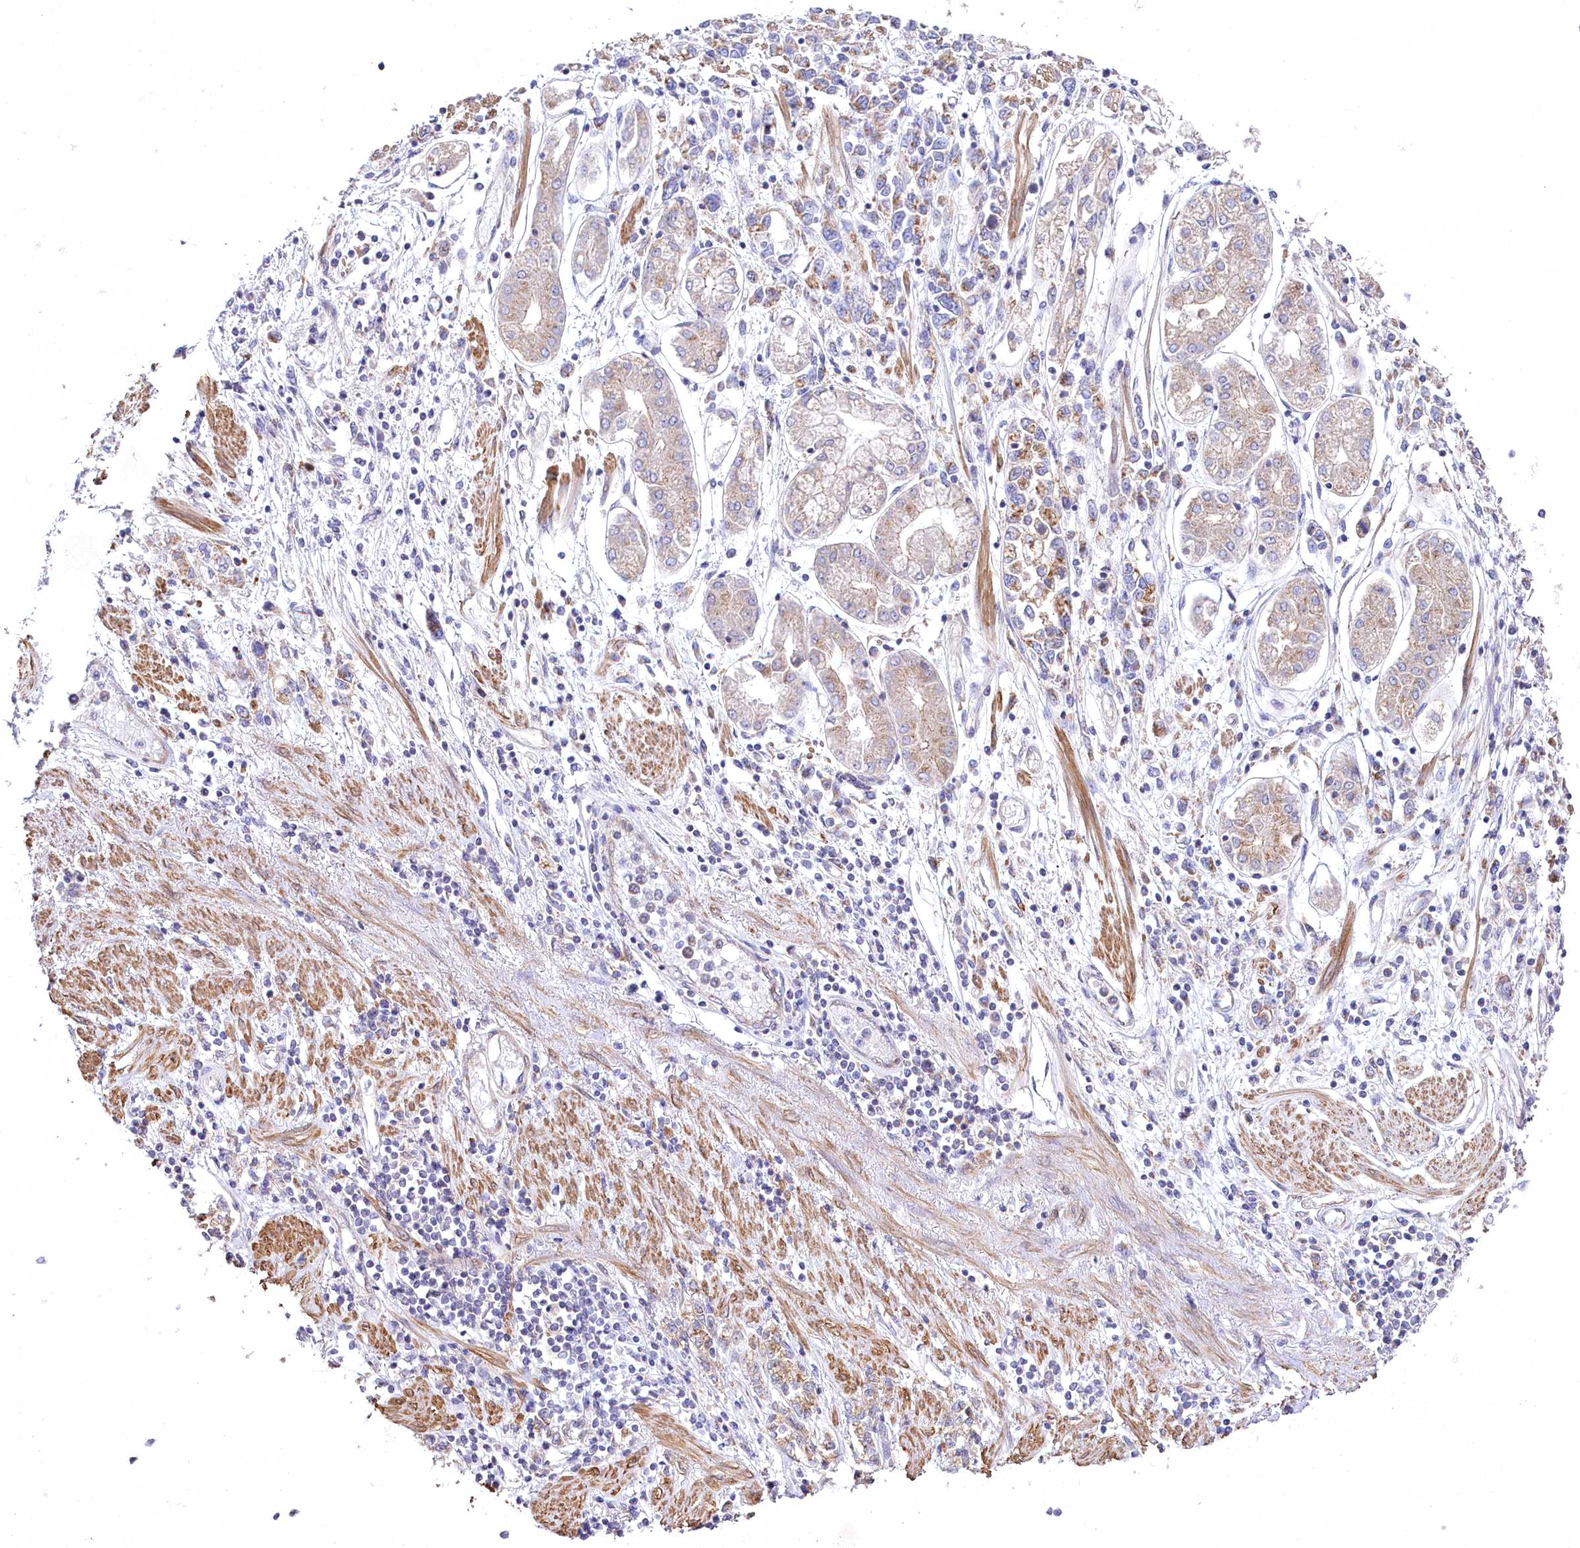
{"staining": {"intensity": "weak", "quantity": "<25%", "location": "cytoplasmic/membranous"}, "tissue": "stomach cancer", "cell_type": "Tumor cells", "image_type": "cancer", "snomed": [{"axis": "morphology", "description": "Adenocarcinoma, NOS"}, {"axis": "topography", "description": "Stomach"}], "caption": "DAB immunohistochemical staining of human adenocarcinoma (stomach) exhibits no significant staining in tumor cells.", "gene": "STX6", "patient": {"sex": "female", "age": 76}}